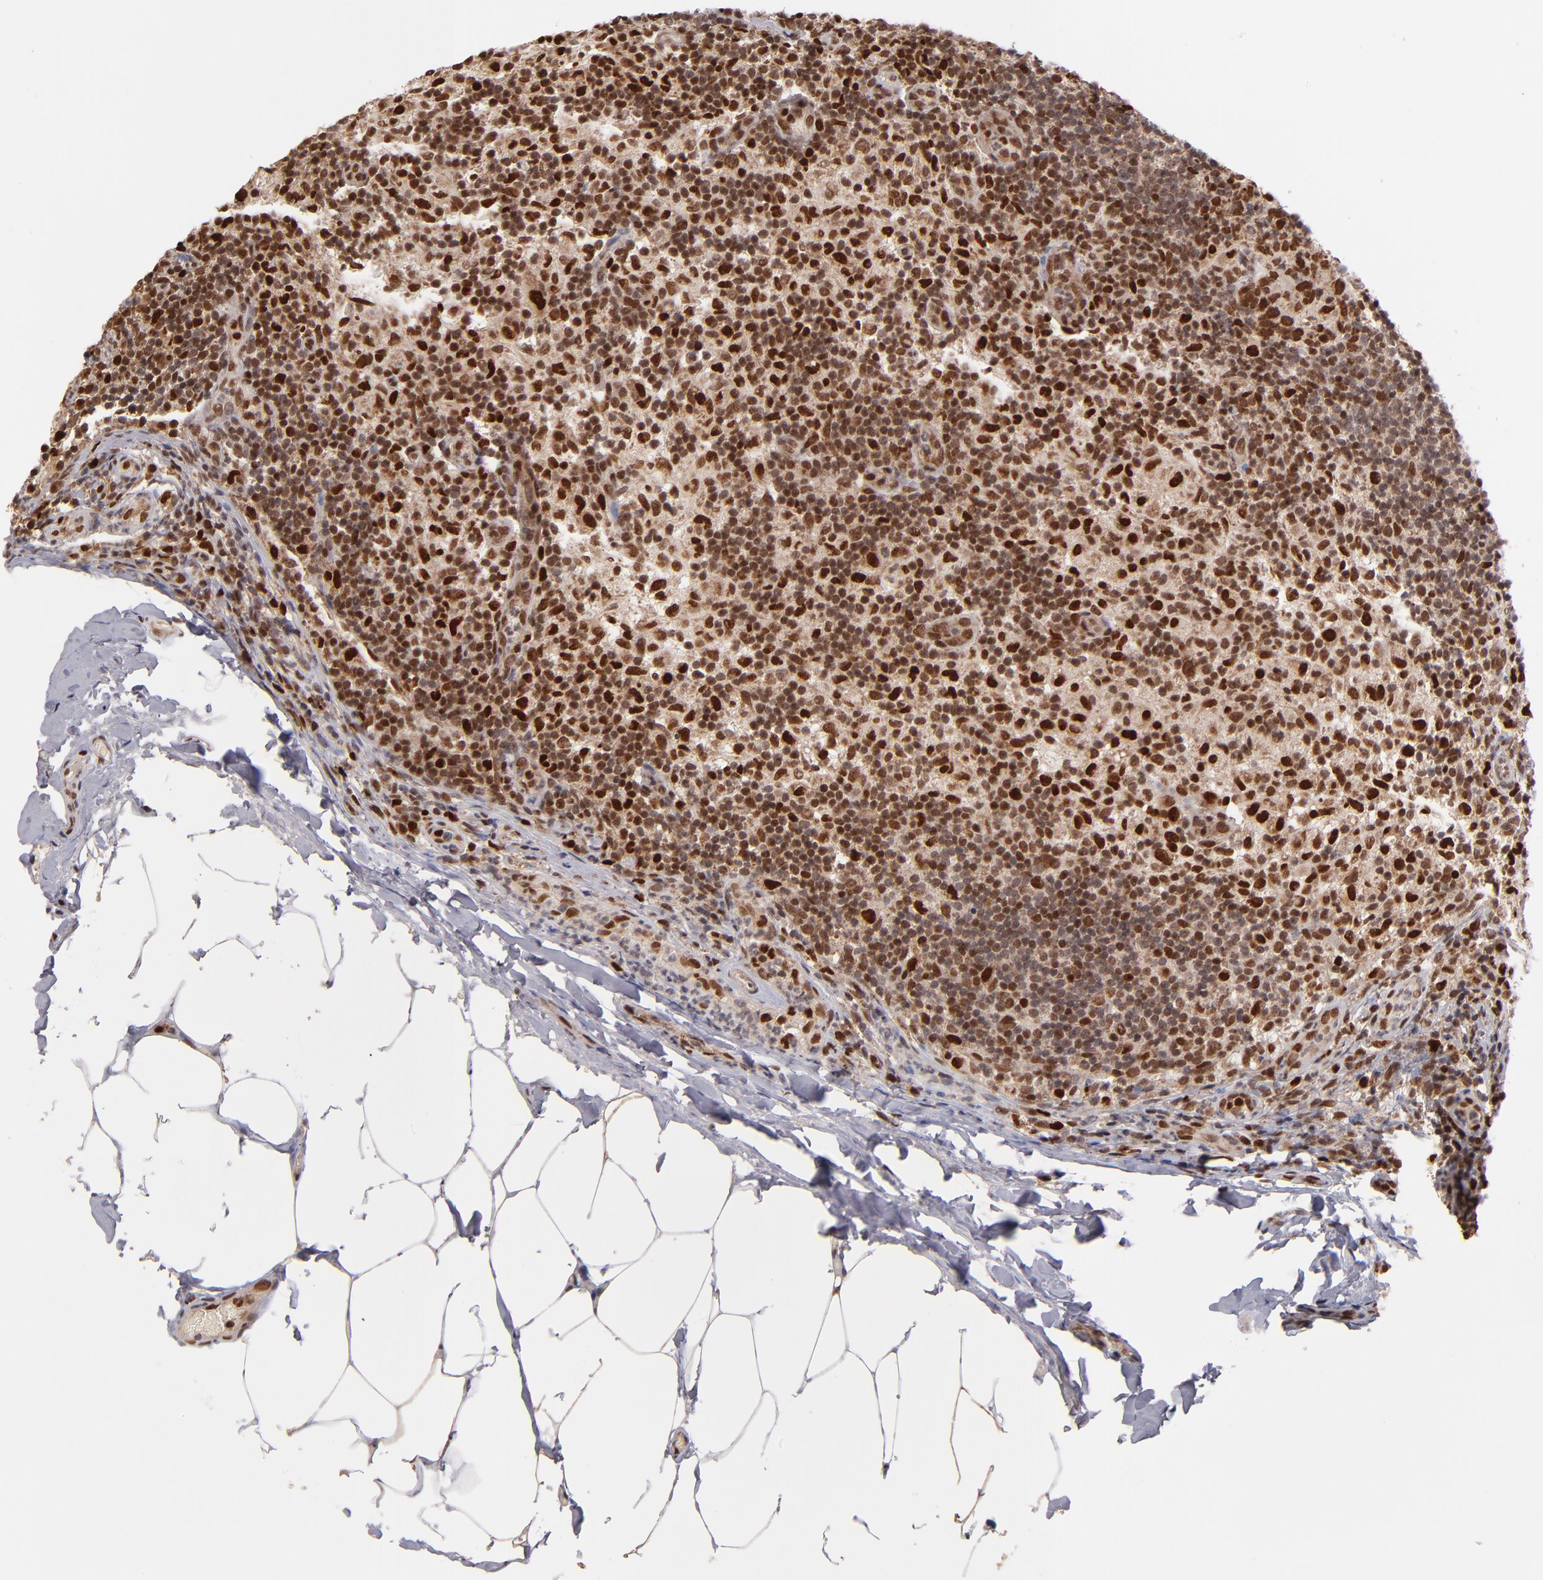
{"staining": {"intensity": "strong", "quantity": ">75%", "location": "nuclear"}, "tissue": "lymph node", "cell_type": "Germinal center cells", "image_type": "normal", "snomed": [{"axis": "morphology", "description": "Normal tissue, NOS"}, {"axis": "morphology", "description": "Inflammation, NOS"}, {"axis": "topography", "description": "Lymph node"}], "caption": "The immunohistochemical stain highlights strong nuclear staining in germinal center cells of normal lymph node.", "gene": "TOP1MT", "patient": {"sex": "male", "age": 46}}